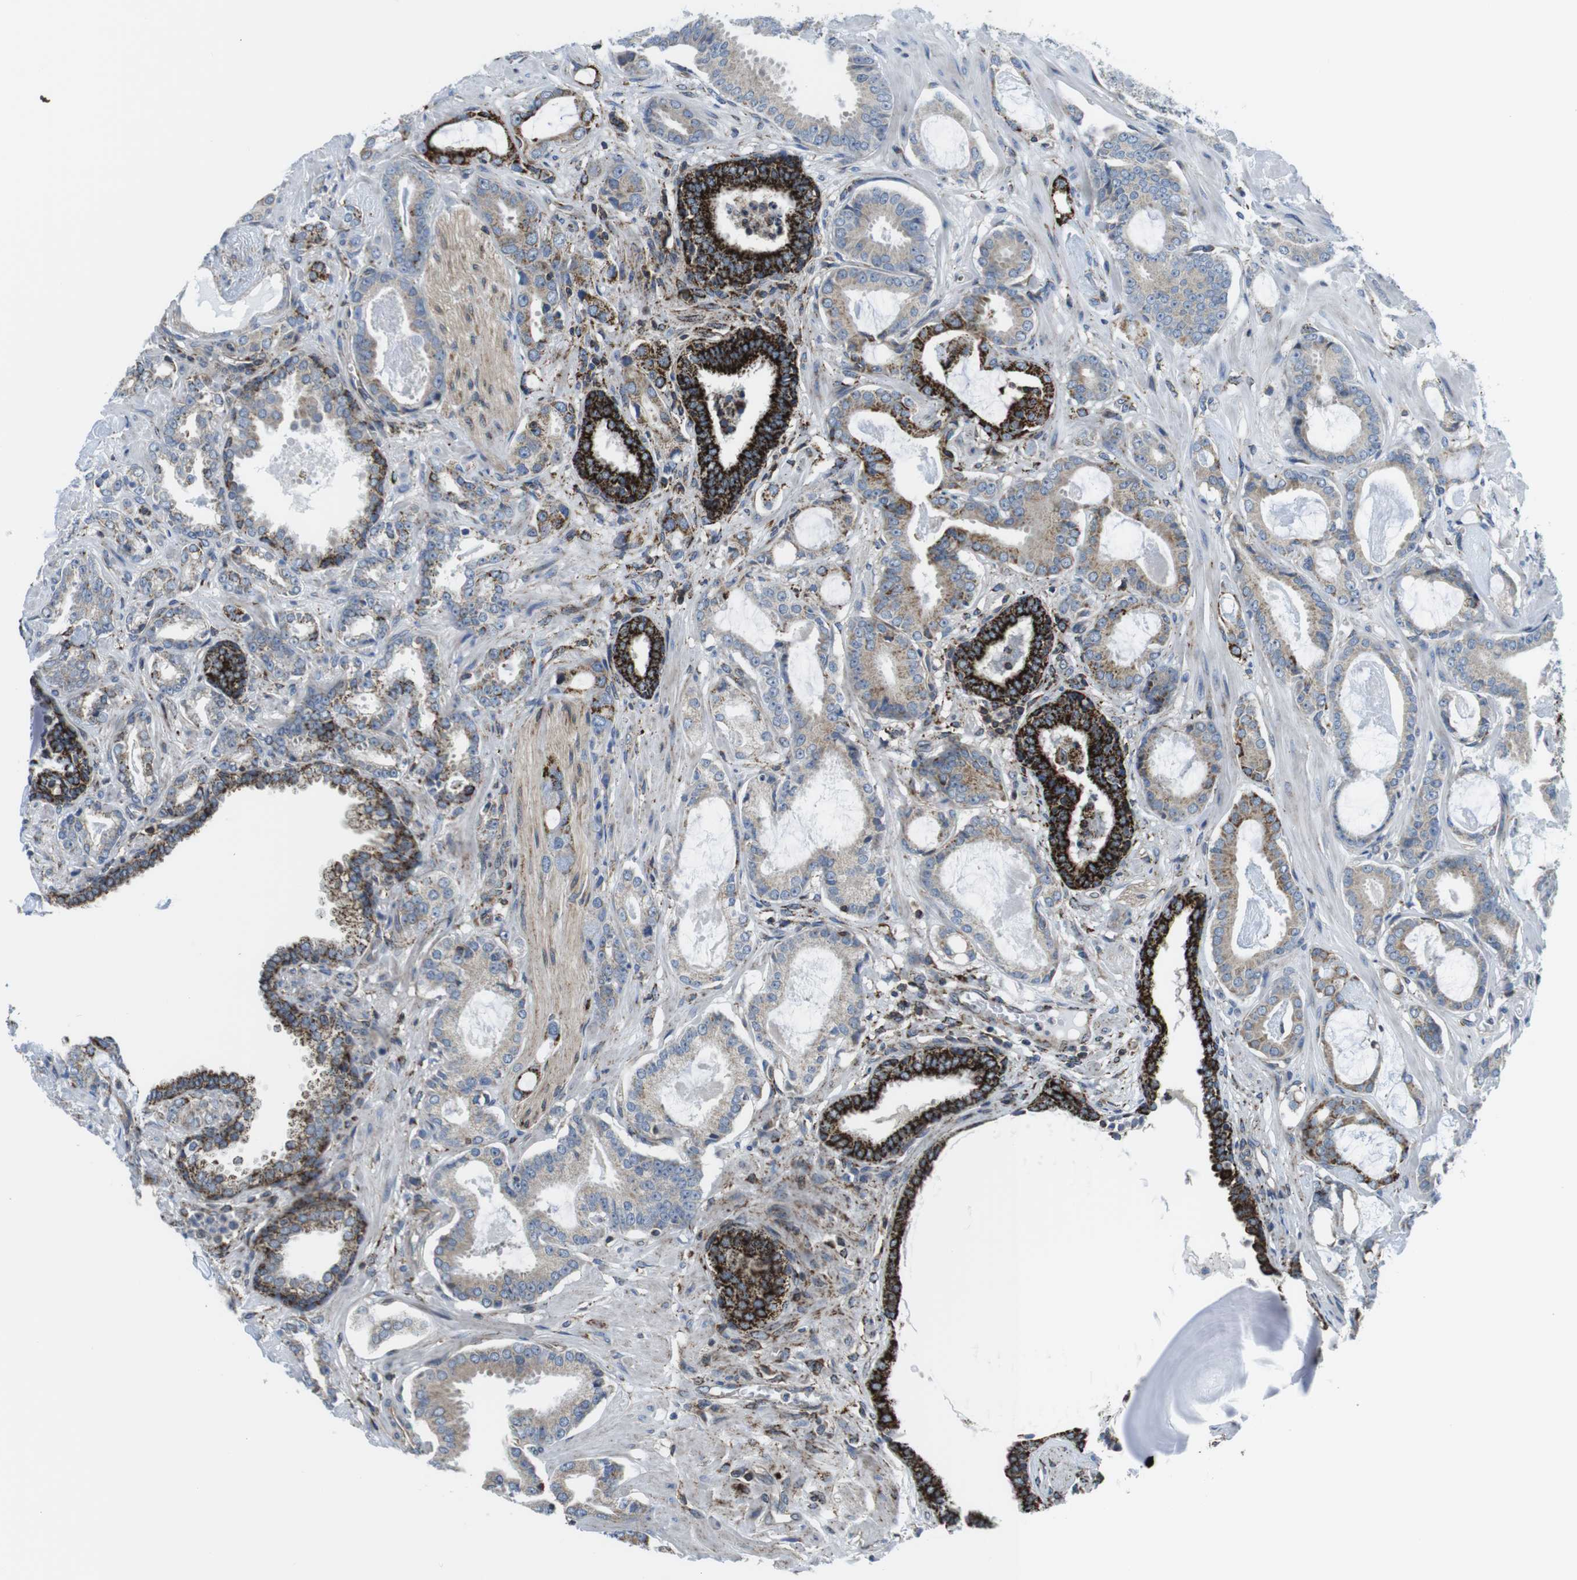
{"staining": {"intensity": "moderate", "quantity": "<25%", "location": "cytoplasmic/membranous"}, "tissue": "prostate cancer", "cell_type": "Tumor cells", "image_type": "cancer", "snomed": [{"axis": "morphology", "description": "Adenocarcinoma, Low grade"}, {"axis": "topography", "description": "Prostate"}], "caption": "Prostate adenocarcinoma (low-grade) tissue exhibits moderate cytoplasmic/membranous positivity in approximately <25% of tumor cells, visualized by immunohistochemistry.", "gene": "KCNE3", "patient": {"sex": "male", "age": 53}}